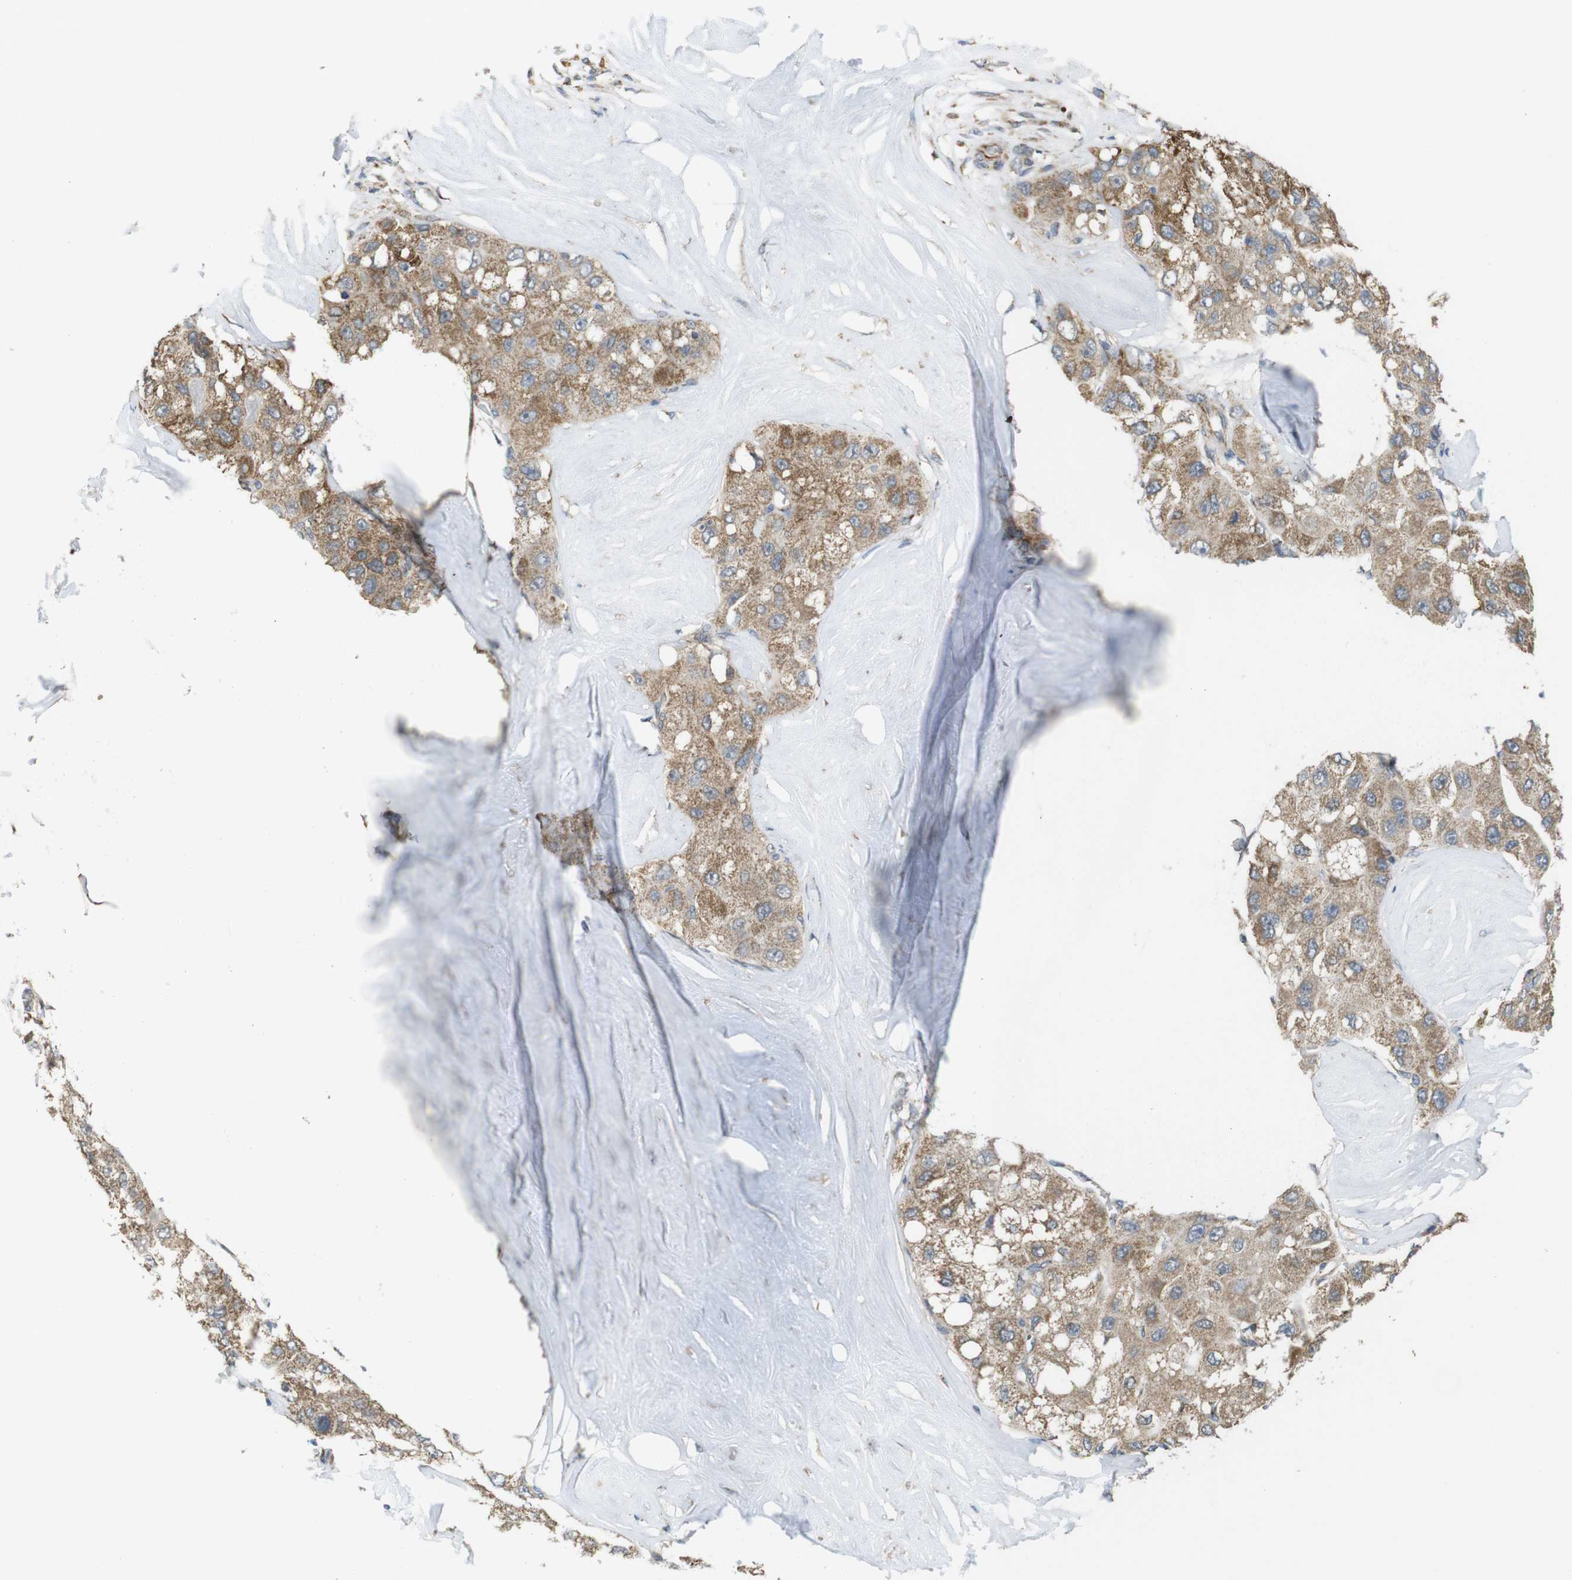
{"staining": {"intensity": "moderate", "quantity": ">75%", "location": "cytoplasmic/membranous"}, "tissue": "liver cancer", "cell_type": "Tumor cells", "image_type": "cancer", "snomed": [{"axis": "morphology", "description": "Carcinoma, Hepatocellular, NOS"}, {"axis": "topography", "description": "Liver"}], "caption": "Tumor cells show medium levels of moderate cytoplasmic/membranous expression in about >75% of cells in liver hepatocellular carcinoma.", "gene": "CALHM2", "patient": {"sex": "male", "age": 80}}